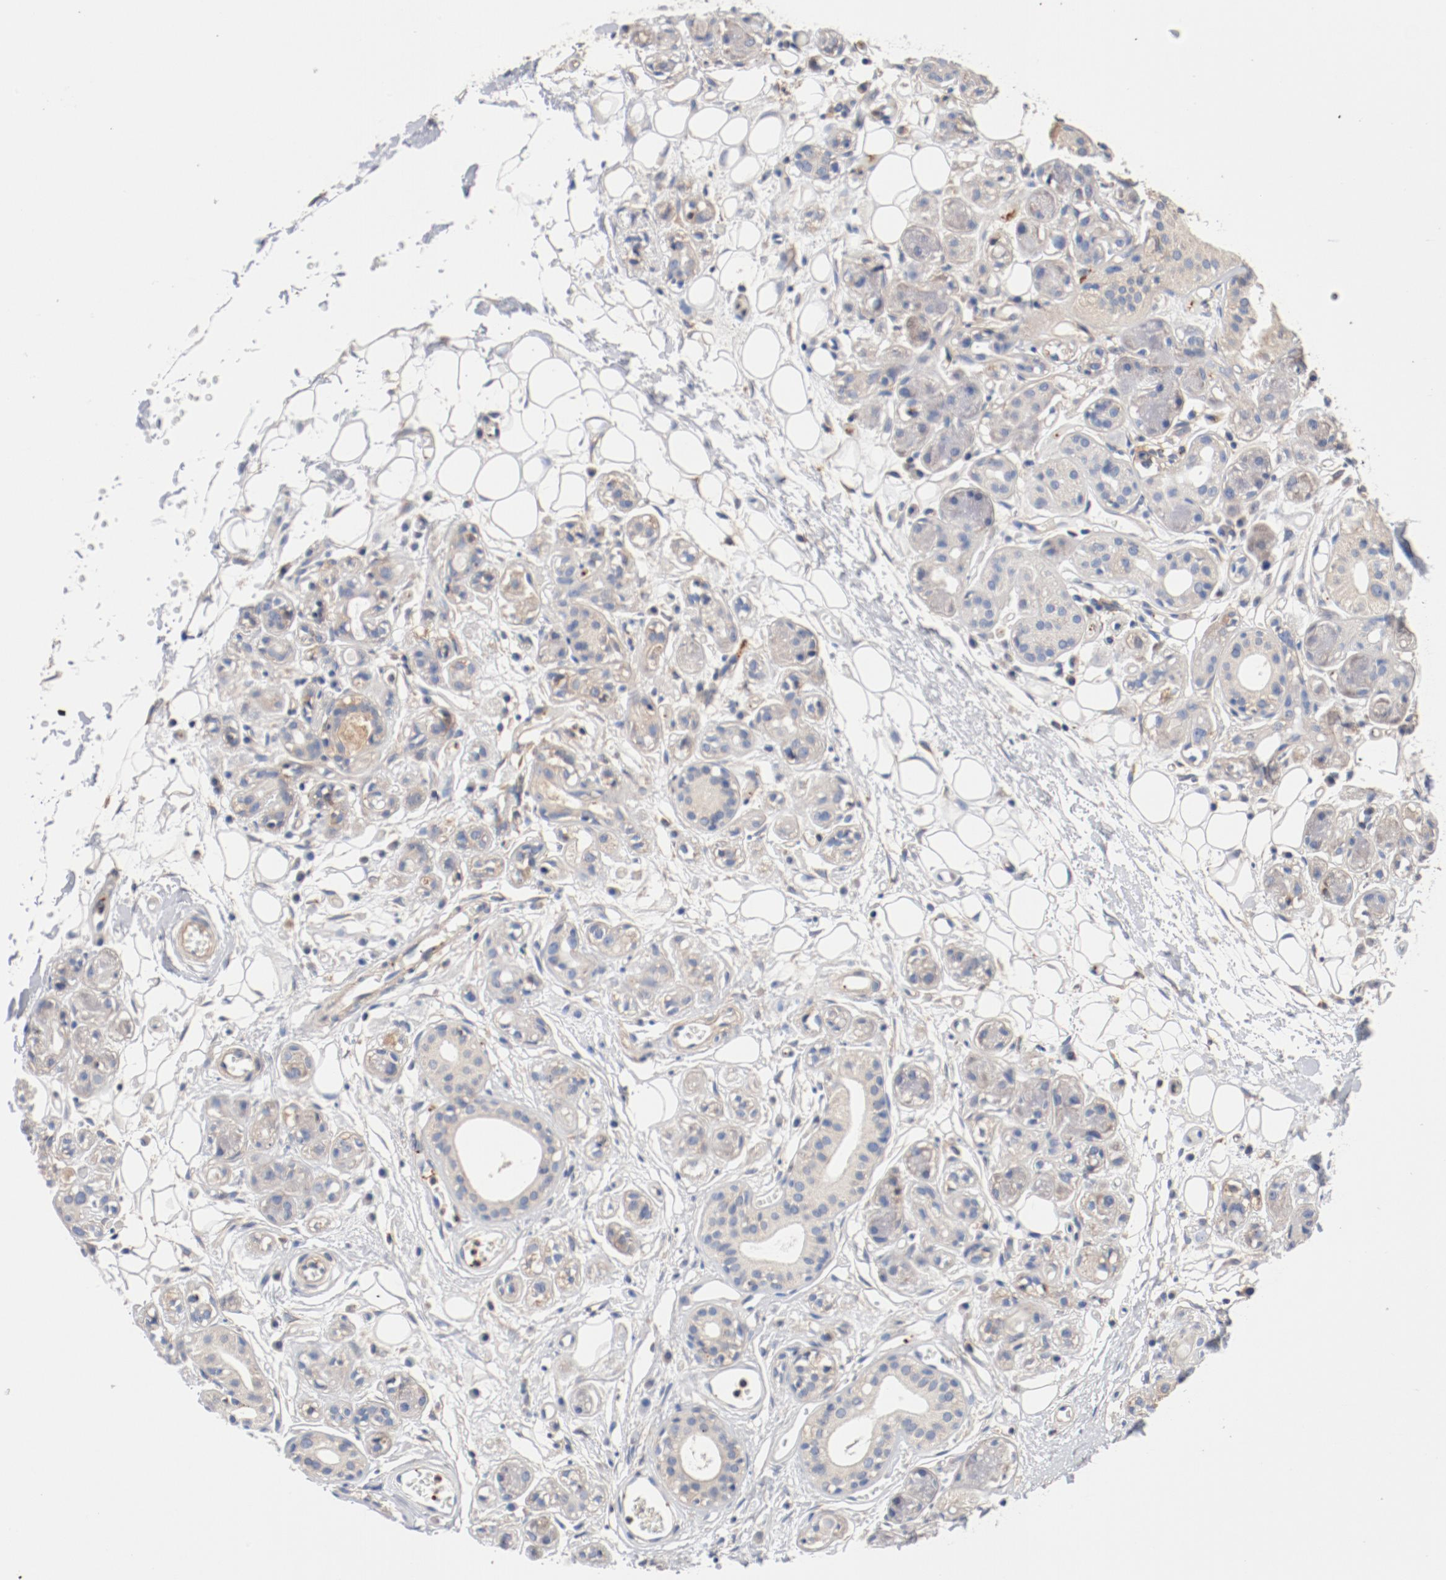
{"staining": {"intensity": "weak", "quantity": "25%-75%", "location": "cytoplasmic/membranous"}, "tissue": "salivary gland", "cell_type": "Glandular cells", "image_type": "normal", "snomed": [{"axis": "morphology", "description": "Normal tissue, NOS"}, {"axis": "topography", "description": "Salivary gland"}], "caption": "Immunohistochemical staining of unremarkable human salivary gland shows 25%-75% levels of weak cytoplasmic/membranous protein expression in approximately 25%-75% of glandular cells. Immunohistochemistry stains the protein of interest in brown and the nuclei are stained blue.", "gene": "ILK", "patient": {"sex": "male", "age": 54}}